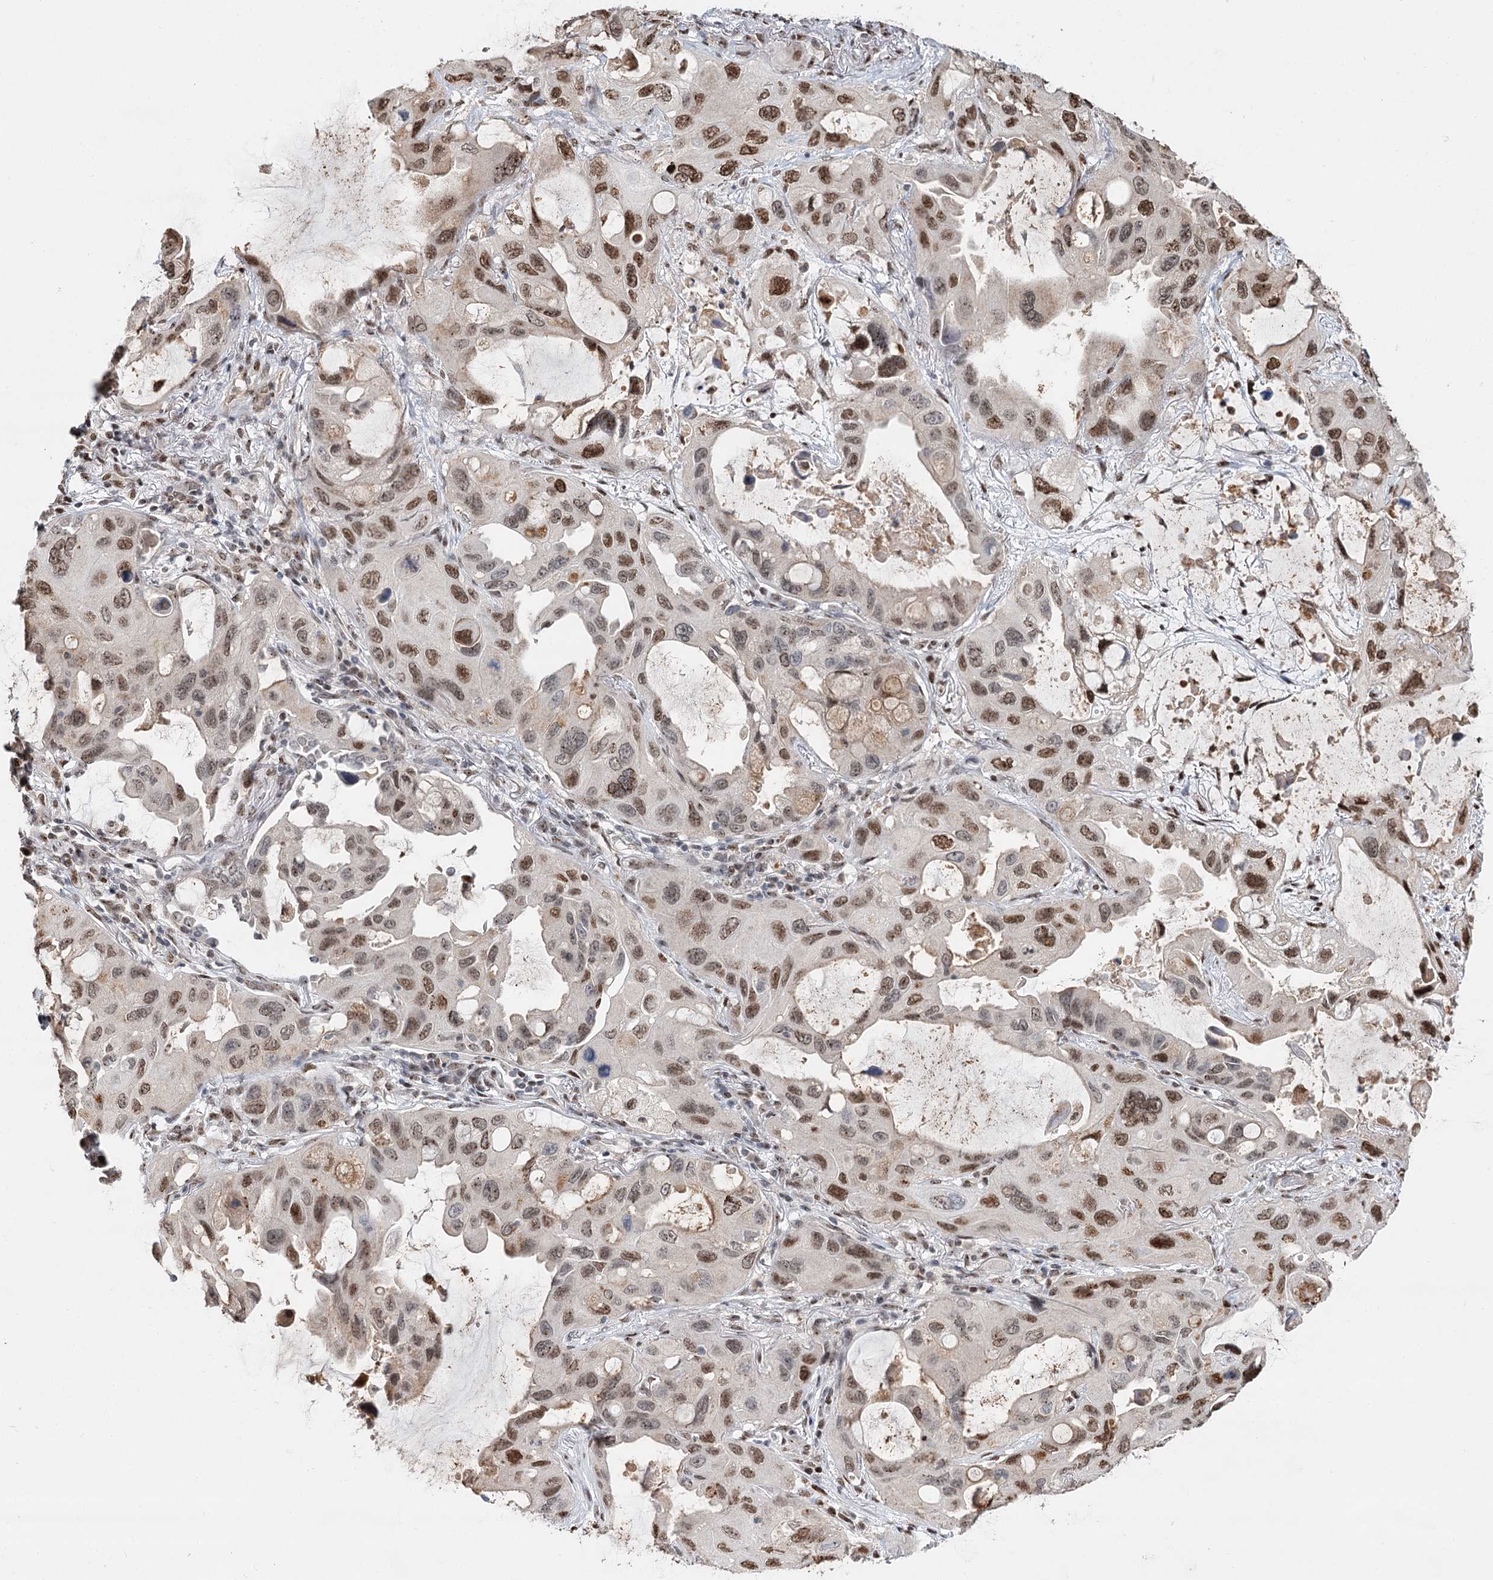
{"staining": {"intensity": "moderate", "quantity": ">75%", "location": "nuclear"}, "tissue": "lung cancer", "cell_type": "Tumor cells", "image_type": "cancer", "snomed": [{"axis": "morphology", "description": "Squamous cell carcinoma, NOS"}, {"axis": "topography", "description": "Lung"}], "caption": "Moderate nuclear protein positivity is identified in approximately >75% of tumor cells in lung cancer. The staining was performed using DAB (3,3'-diaminobenzidine), with brown indicating positive protein expression. Nuclei are stained blue with hematoxylin.", "gene": "RPS27A", "patient": {"sex": "female", "age": 73}}